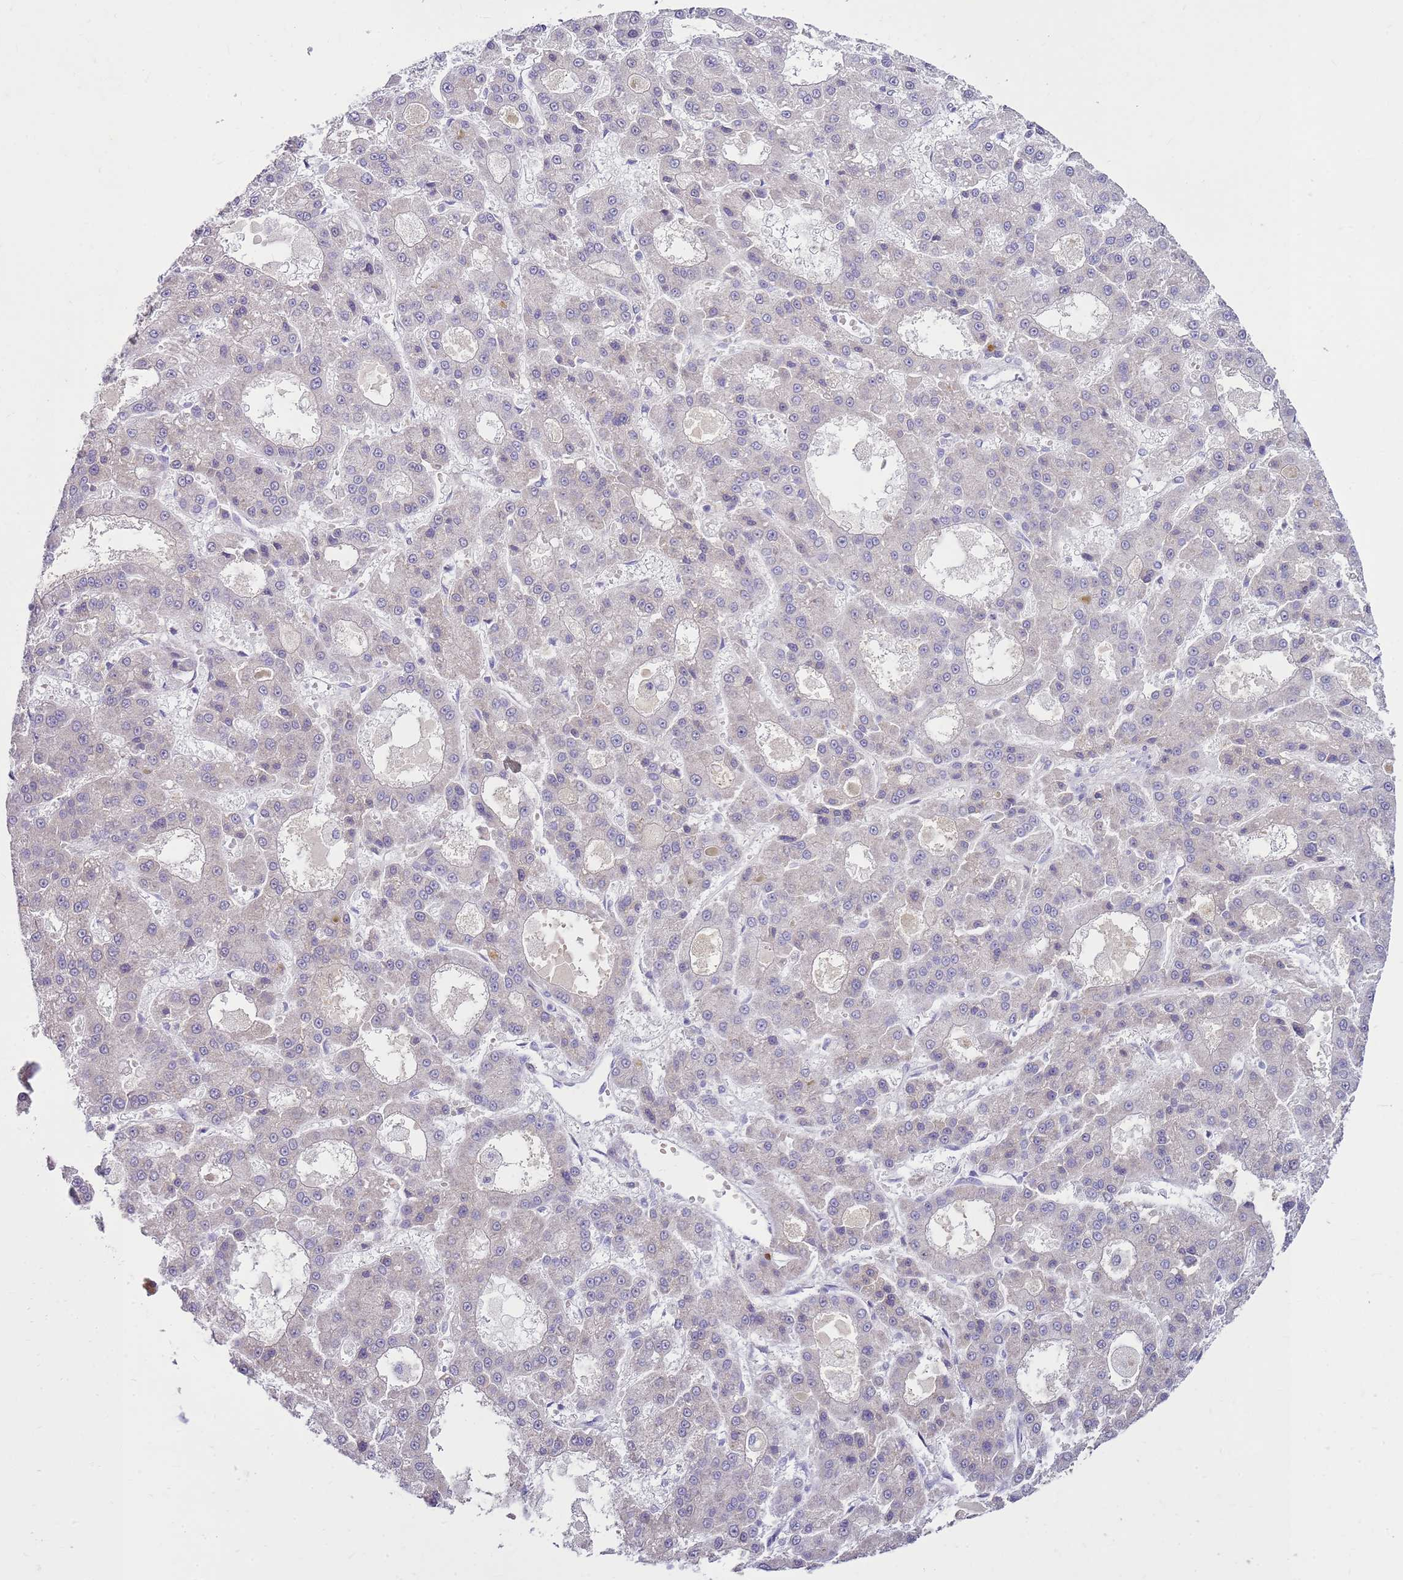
{"staining": {"intensity": "negative", "quantity": "none", "location": "none"}, "tissue": "liver cancer", "cell_type": "Tumor cells", "image_type": "cancer", "snomed": [{"axis": "morphology", "description": "Carcinoma, Hepatocellular, NOS"}, {"axis": "topography", "description": "Liver"}], "caption": "Tumor cells show no significant expression in hepatocellular carcinoma (liver).", "gene": "FABP2", "patient": {"sex": "male", "age": 70}}